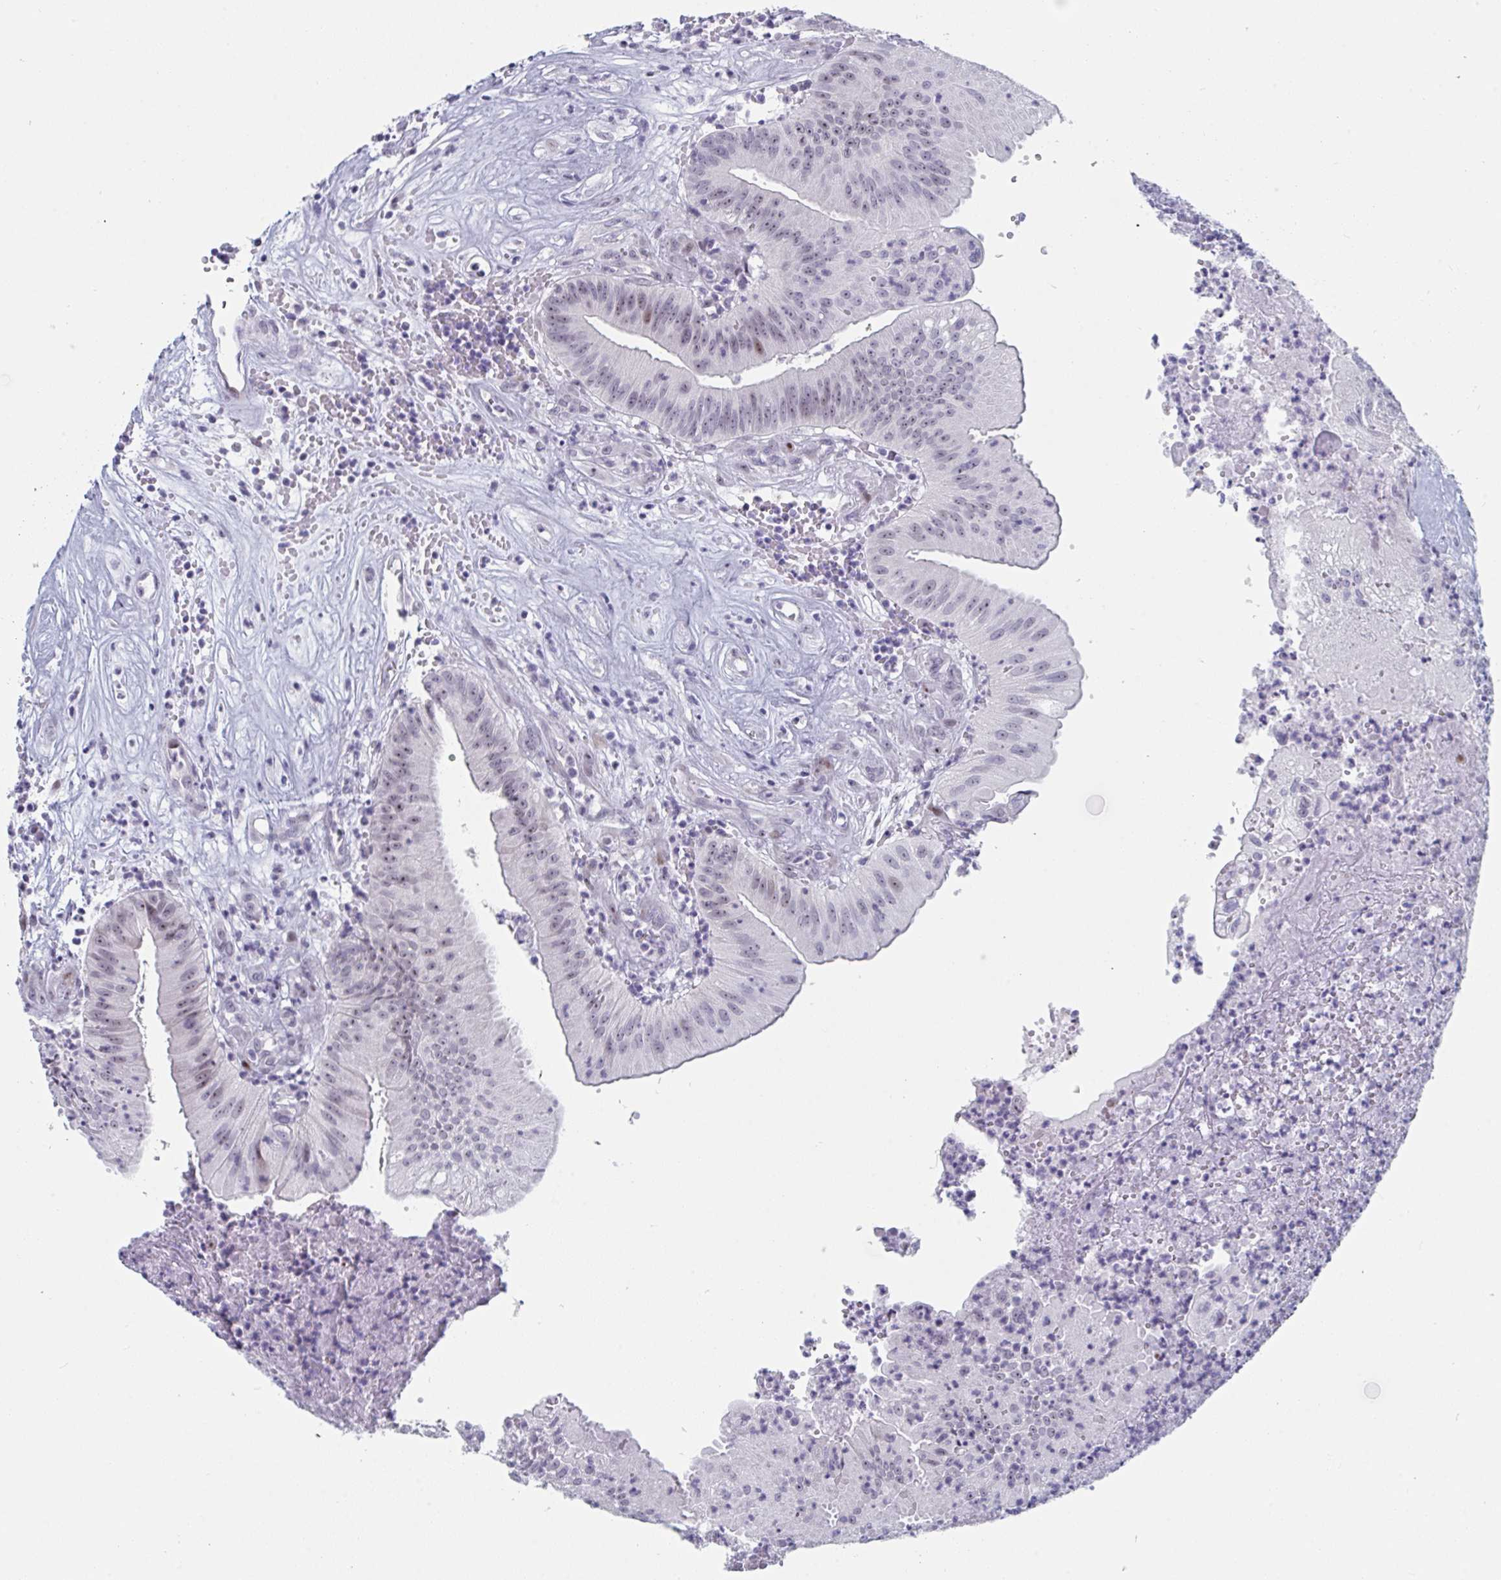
{"staining": {"intensity": "moderate", "quantity": "25%-75%", "location": "nuclear"}, "tissue": "head and neck cancer", "cell_type": "Tumor cells", "image_type": "cancer", "snomed": [{"axis": "morphology", "description": "Adenocarcinoma, NOS"}, {"axis": "topography", "description": "Head-Neck"}], "caption": "Moderate nuclear protein expression is appreciated in about 25%-75% of tumor cells in head and neck cancer.", "gene": "NR1H2", "patient": {"sex": "male", "age": 44}}